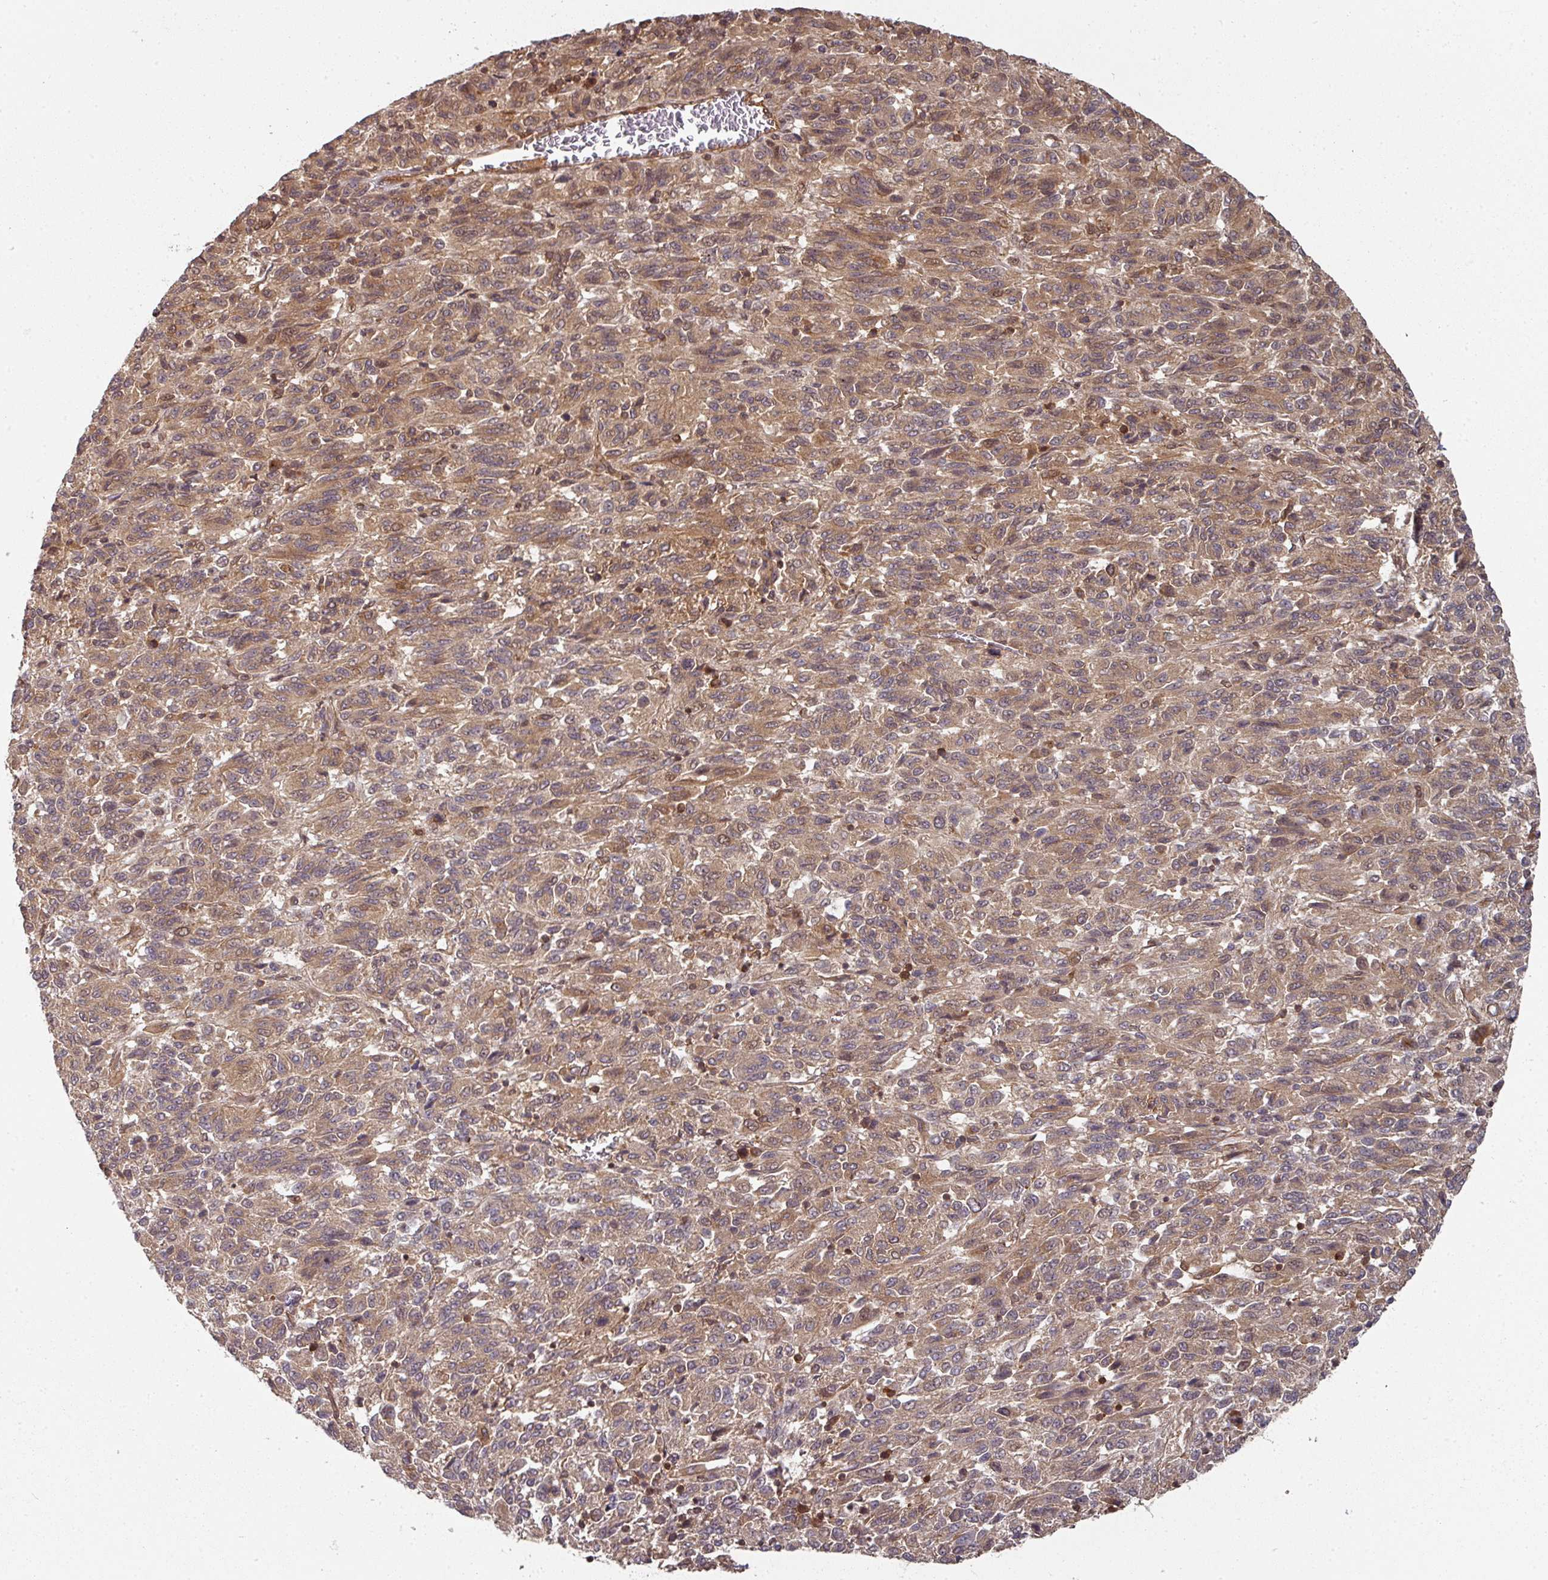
{"staining": {"intensity": "moderate", "quantity": ">75%", "location": "cytoplasmic/membranous"}, "tissue": "melanoma", "cell_type": "Tumor cells", "image_type": "cancer", "snomed": [{"axis": "morphology", "description": "Malignant melanoma, Metastatic site"}, {"axis": "topography", "description": "Lung"}], "caption": "IHC photomicrograph of malignant melanoma (metastatic site) stained for a protein (brown), which shows medium levels of moderate cytoplasmic/membranous staining in about >75% of tumor cells.", "gene": "EIF4EBP2", "patient": {"sex": "male", "age": 64}}